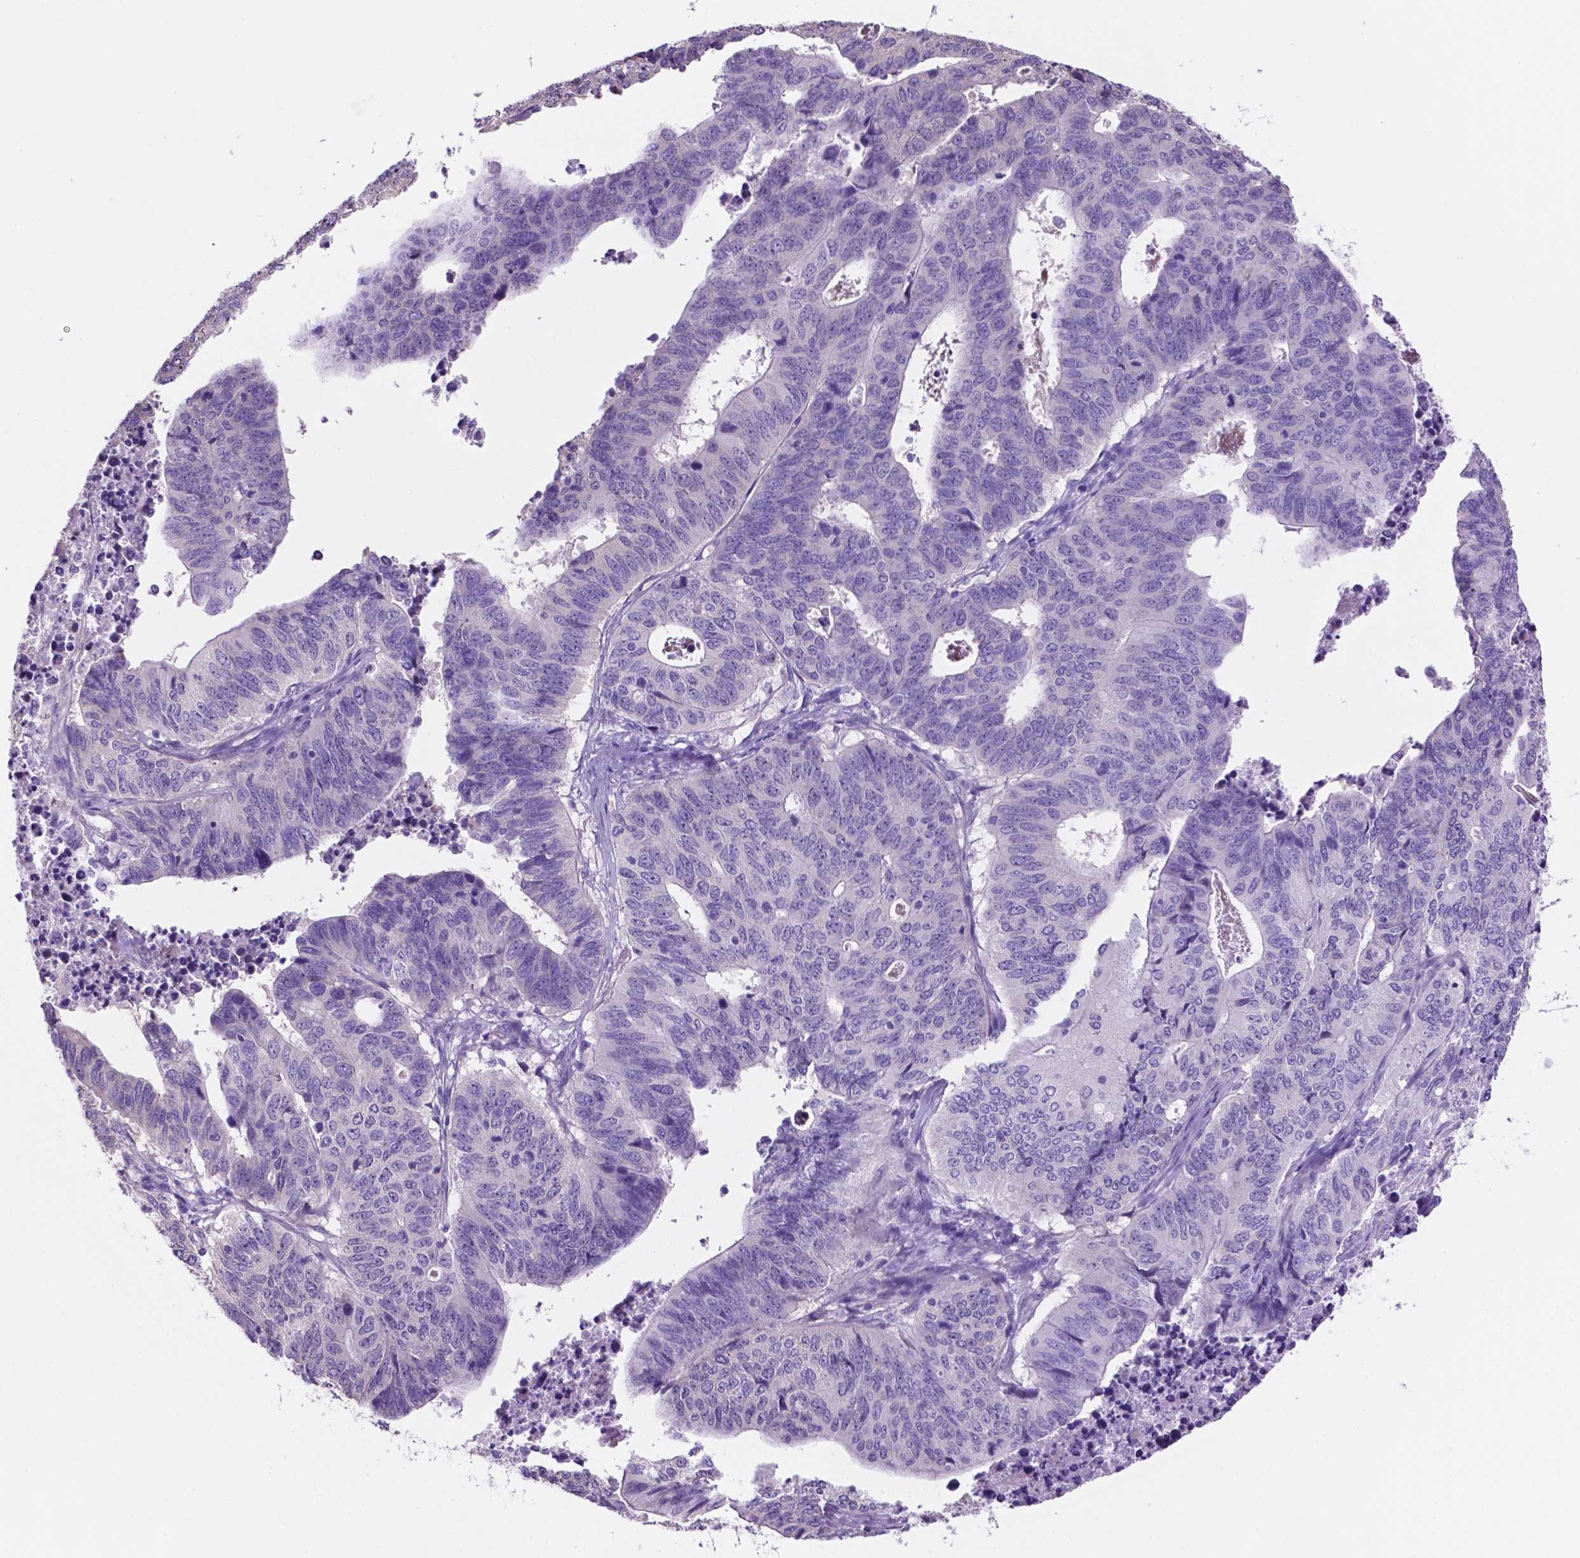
{"staining": {"intensity": "negative", "quantity": "none", "location": "none"}, "tissue": "stomach cancer", "cell_type": "Tumor cells", "image_type": "cancer", "snomed": [{"axis": "morphology", "description": "Adenocarcinoma, NOS"}, {"axis": "topography", "description": "Stomach, upper"}], "caption": "There is no significant staining in tumor cells of stomach cancer (adenocarcinoma).", "gene": "SPDYA", "patient": {"sex": "female", "age": 67}}